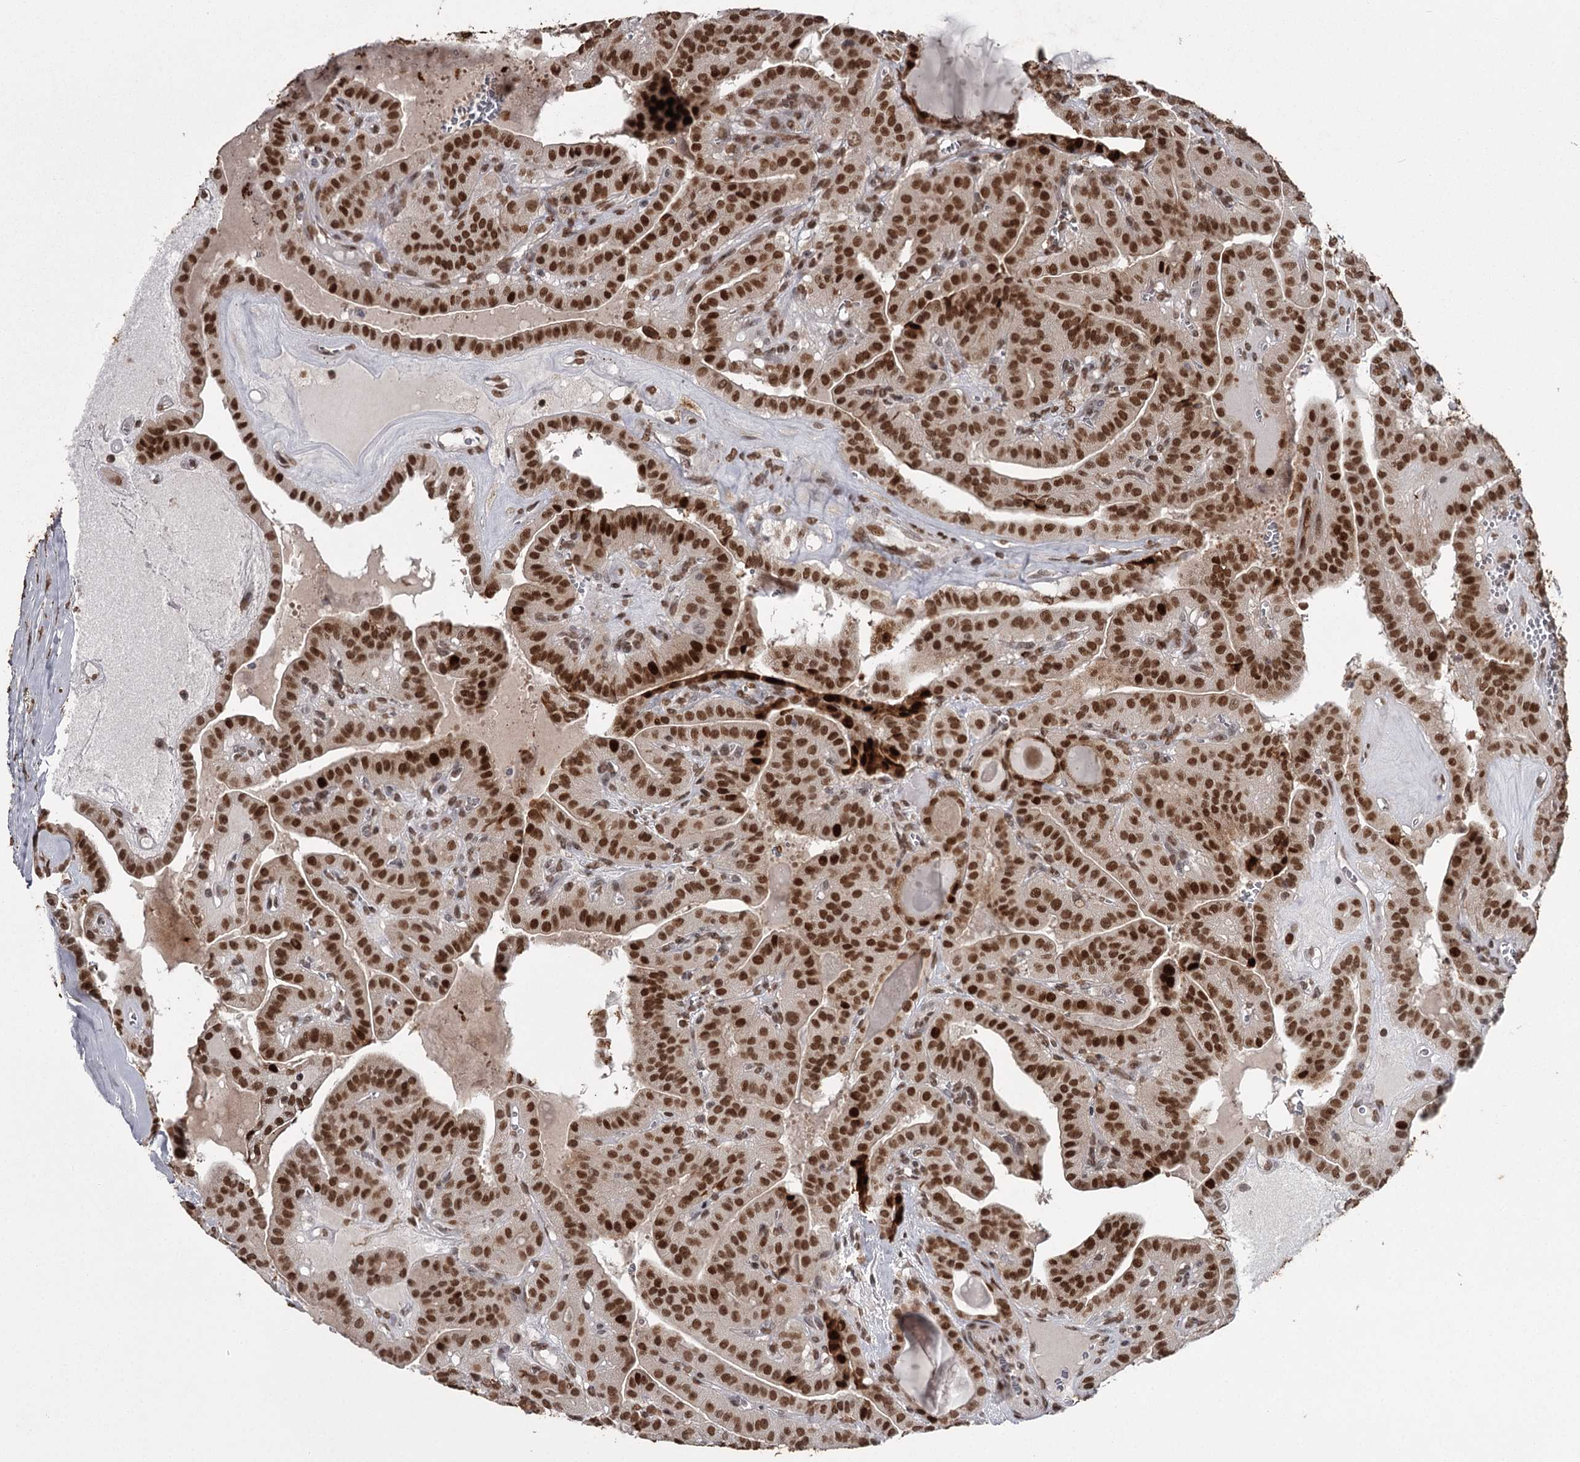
{"staining": {"intensity": "strong", "quantity": ">75%", "location": "nuclear"}, "tissue": "thyroid cancer", "cell_type": "Tumor cells", "image_type": "cancer", "snomed": [{"axis": "morphology", "description": "Papillary adenocarcinoma, NOS"}, {"axis": "topography", "description": "Thyroid gland"}], "caption": "A high-resolution histopathology image shows immunohistochemistry staining of thyroid cancer (papillary adenocarcinoma), which exhibits strong nuclear staining in approximately >75% of tumor cells.", "gene": "THYN1", "patient": {"sex": "male", "age": 52}}